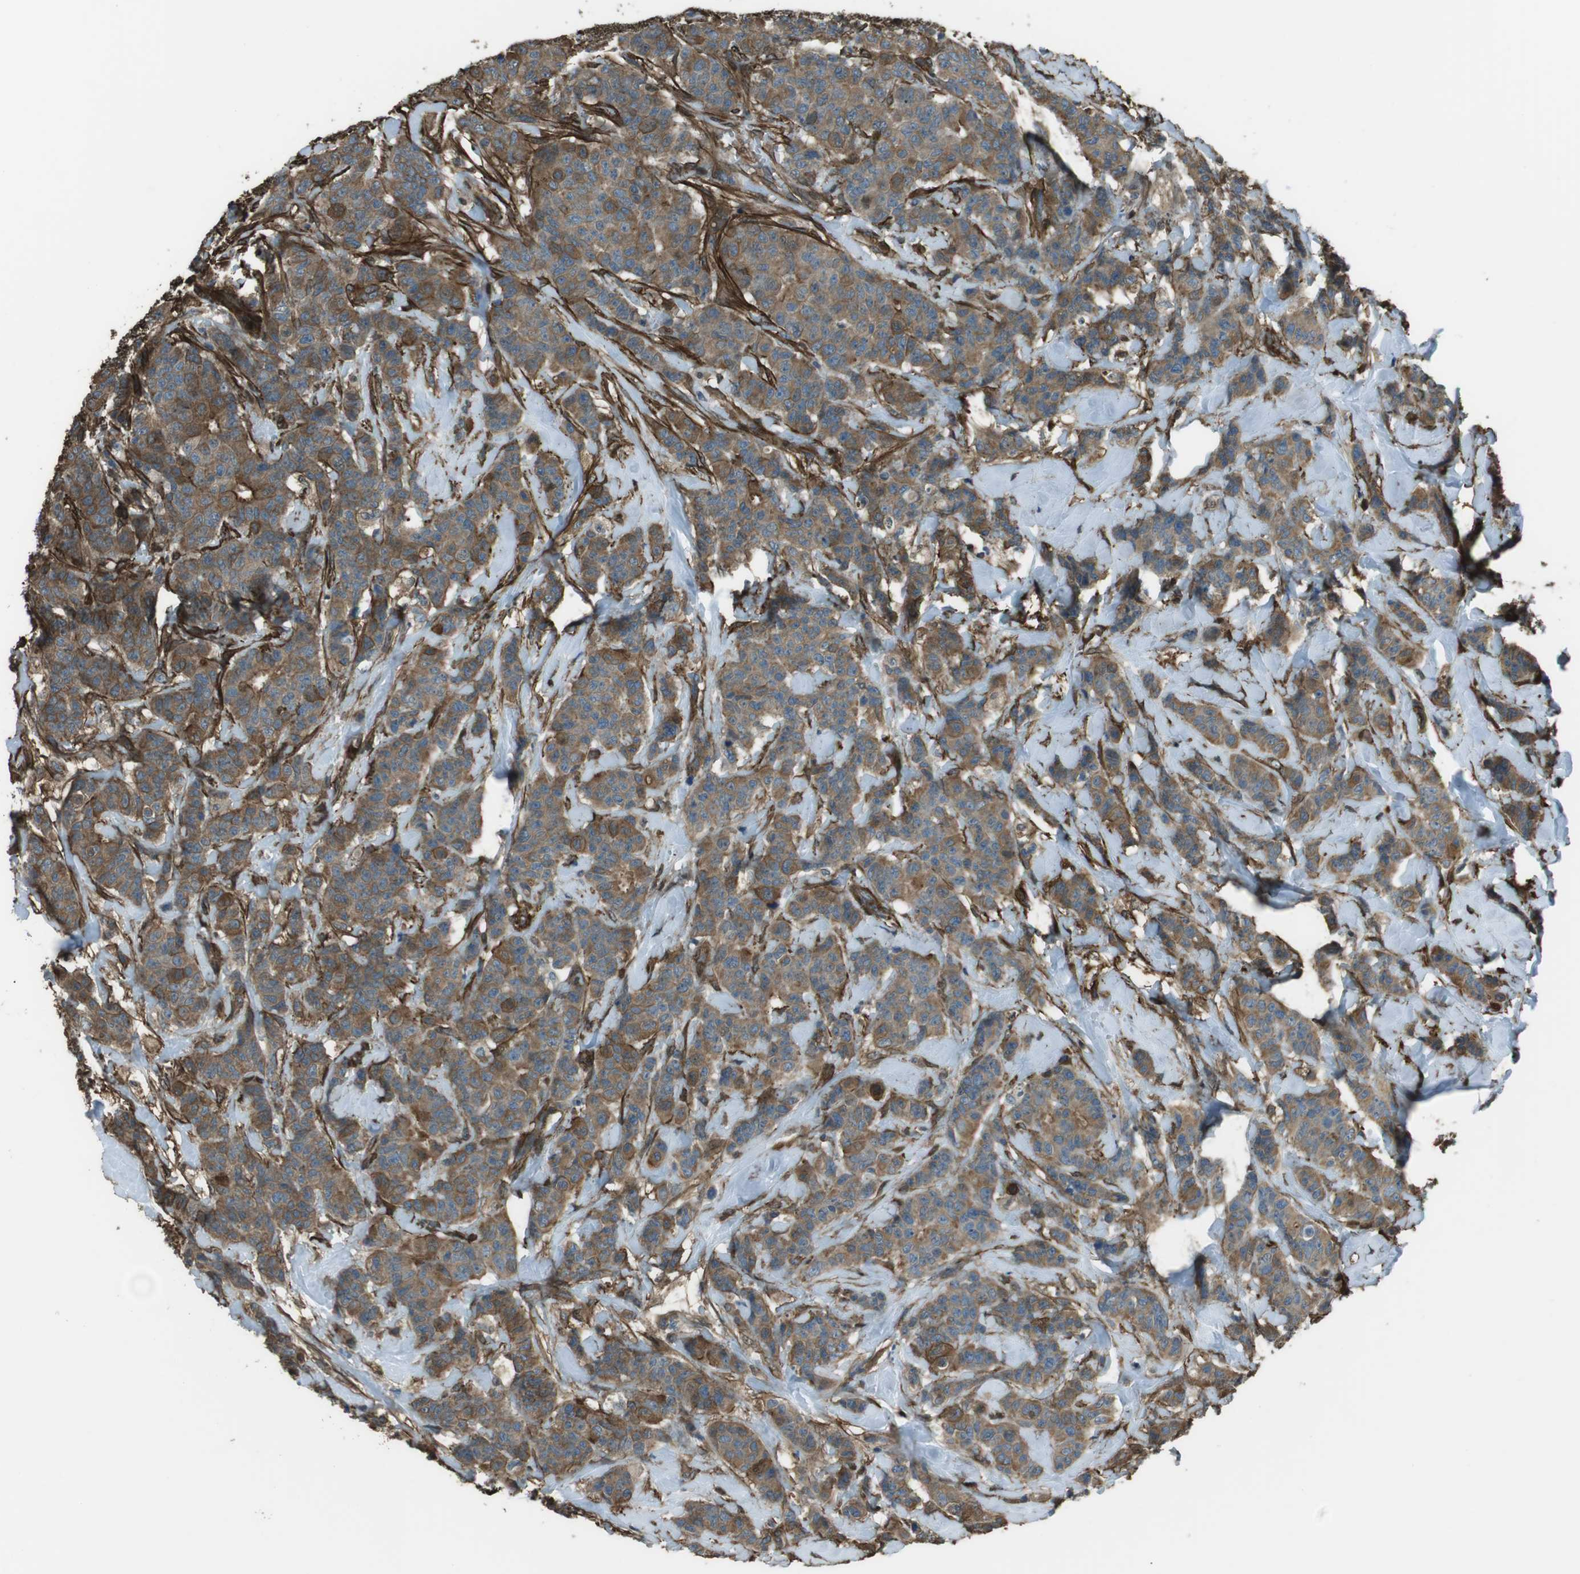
{"staining": {"intensity": "moderate", "quantity": ">75%", "location": "cytoplasmic/membranous"}, "tissue": "breast cancer", "cell_type": "Tumor cells", "image_type": "cancer", "snomed": [{"axis": "morphology", "description": "Normal tissue, NOS"}, {"axis": "morphology", "description": "Duct carcinoma"}, {"axis": "topography", "description": "Breast"}], "caption": "IHC of breast cancer demonstrates medium levels of moderate cytoplasmic/membranous positivity in about >75% of tumor cells. The protein of interest is shown in brown color, while the nuclei are stained blue.", "gene": "SFT2D1", "patient": {"sex": "female", "age": 40}}